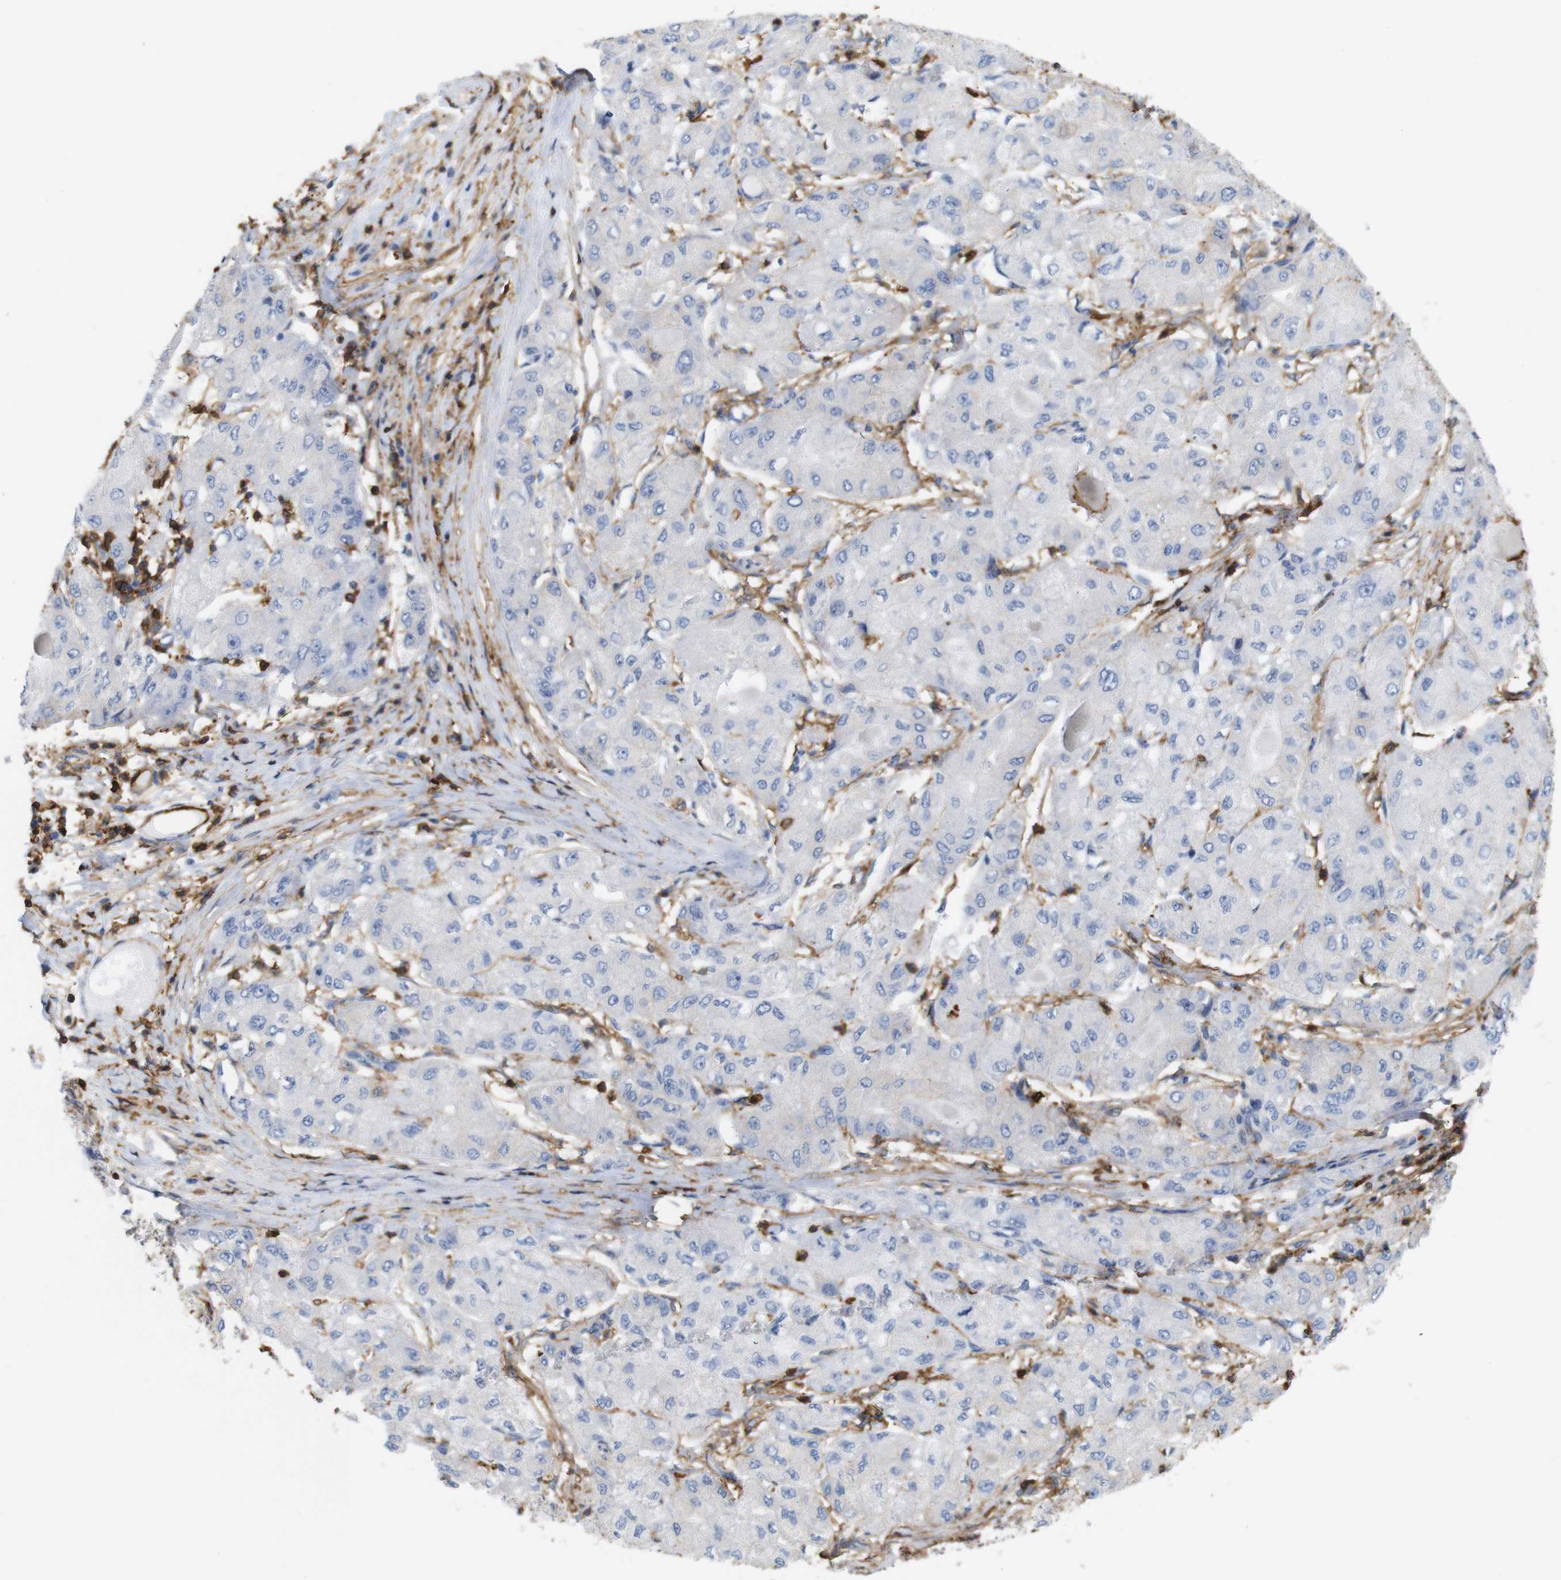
{"staining": {"intensity": "negative", "quantity": "none", "location": "none"}, "tissue": "liver cancer", "cell_type": "Tumor cells", "image_type": "cancer", "snomed": [{"axis": "morphology", "description": "Carcinoma, Hepatocellular, NOS"}, {"axis": "topography", "description": "Liver"}], "caption": "A histopathology image of human liver cancer is negative for staining in tumor cells. (DAB immunohistochemistry (IHC) visualized using brightfield microscopy, high magnification).", "gene": "ANXA1", "patient": {"sex": "male", "age": 80}}